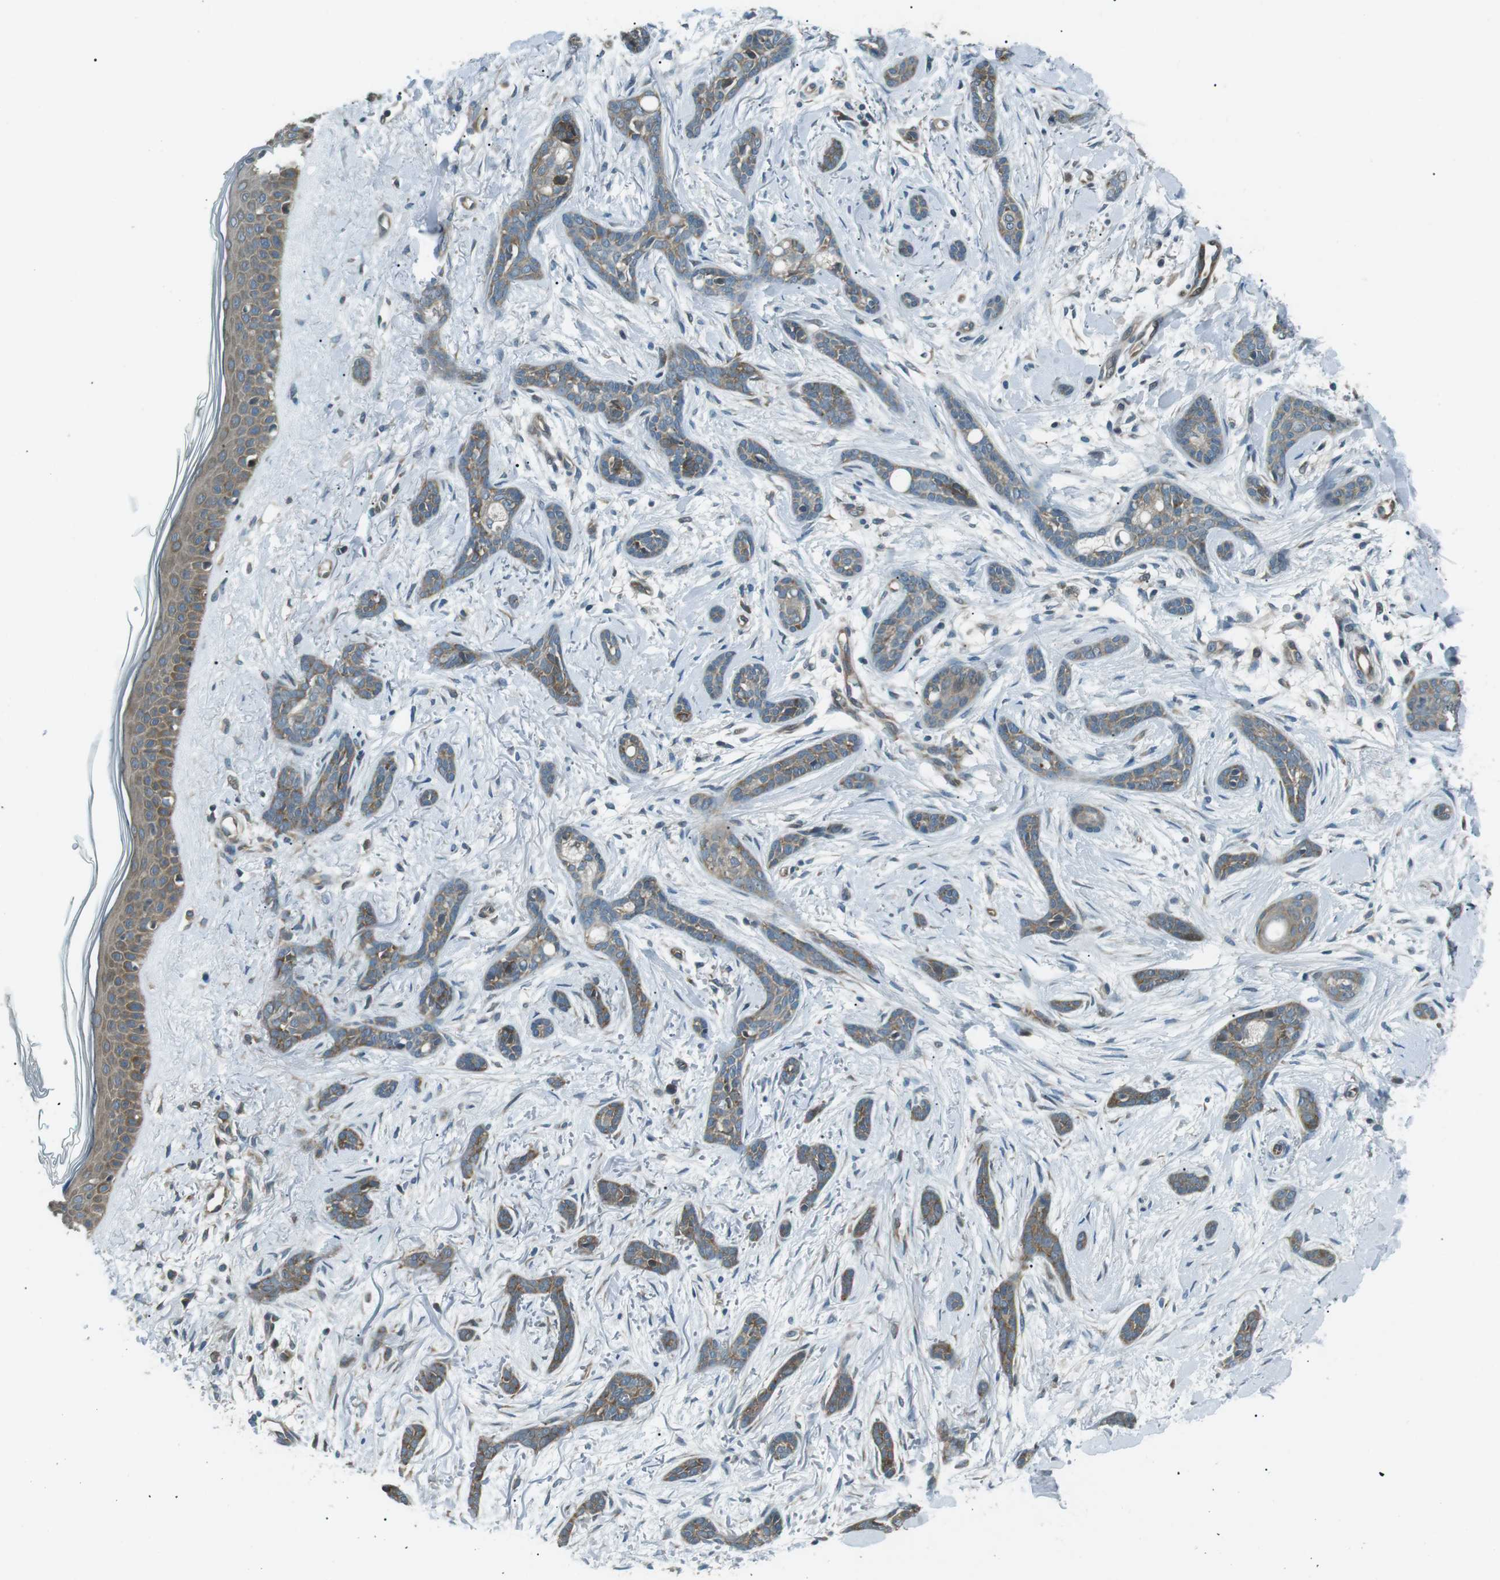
{"staining": {"intensity": "moderate", "quantity": ">75%", "location": "cytoplasmic/membranous"}, "tissue": "skin cancer", "cell_type": "Tumor cells", "image_type": "cancer", "snomed": [{"axis": "morphology", "description": "Basal cell carcinoma"}, {"axis": "morphology", "description": "Adnexal tumor, benign"}, {"axis": "topography", "description": "Skin"}], "caption": "Immunohistochemical staining of skin cancer demonstrates medium levels of moderate cytoplasmic/membranous protein staining in about >75% of tumor cells.", "gene": "TMEM74", "patient": {"sex": "female", "age": 42}}